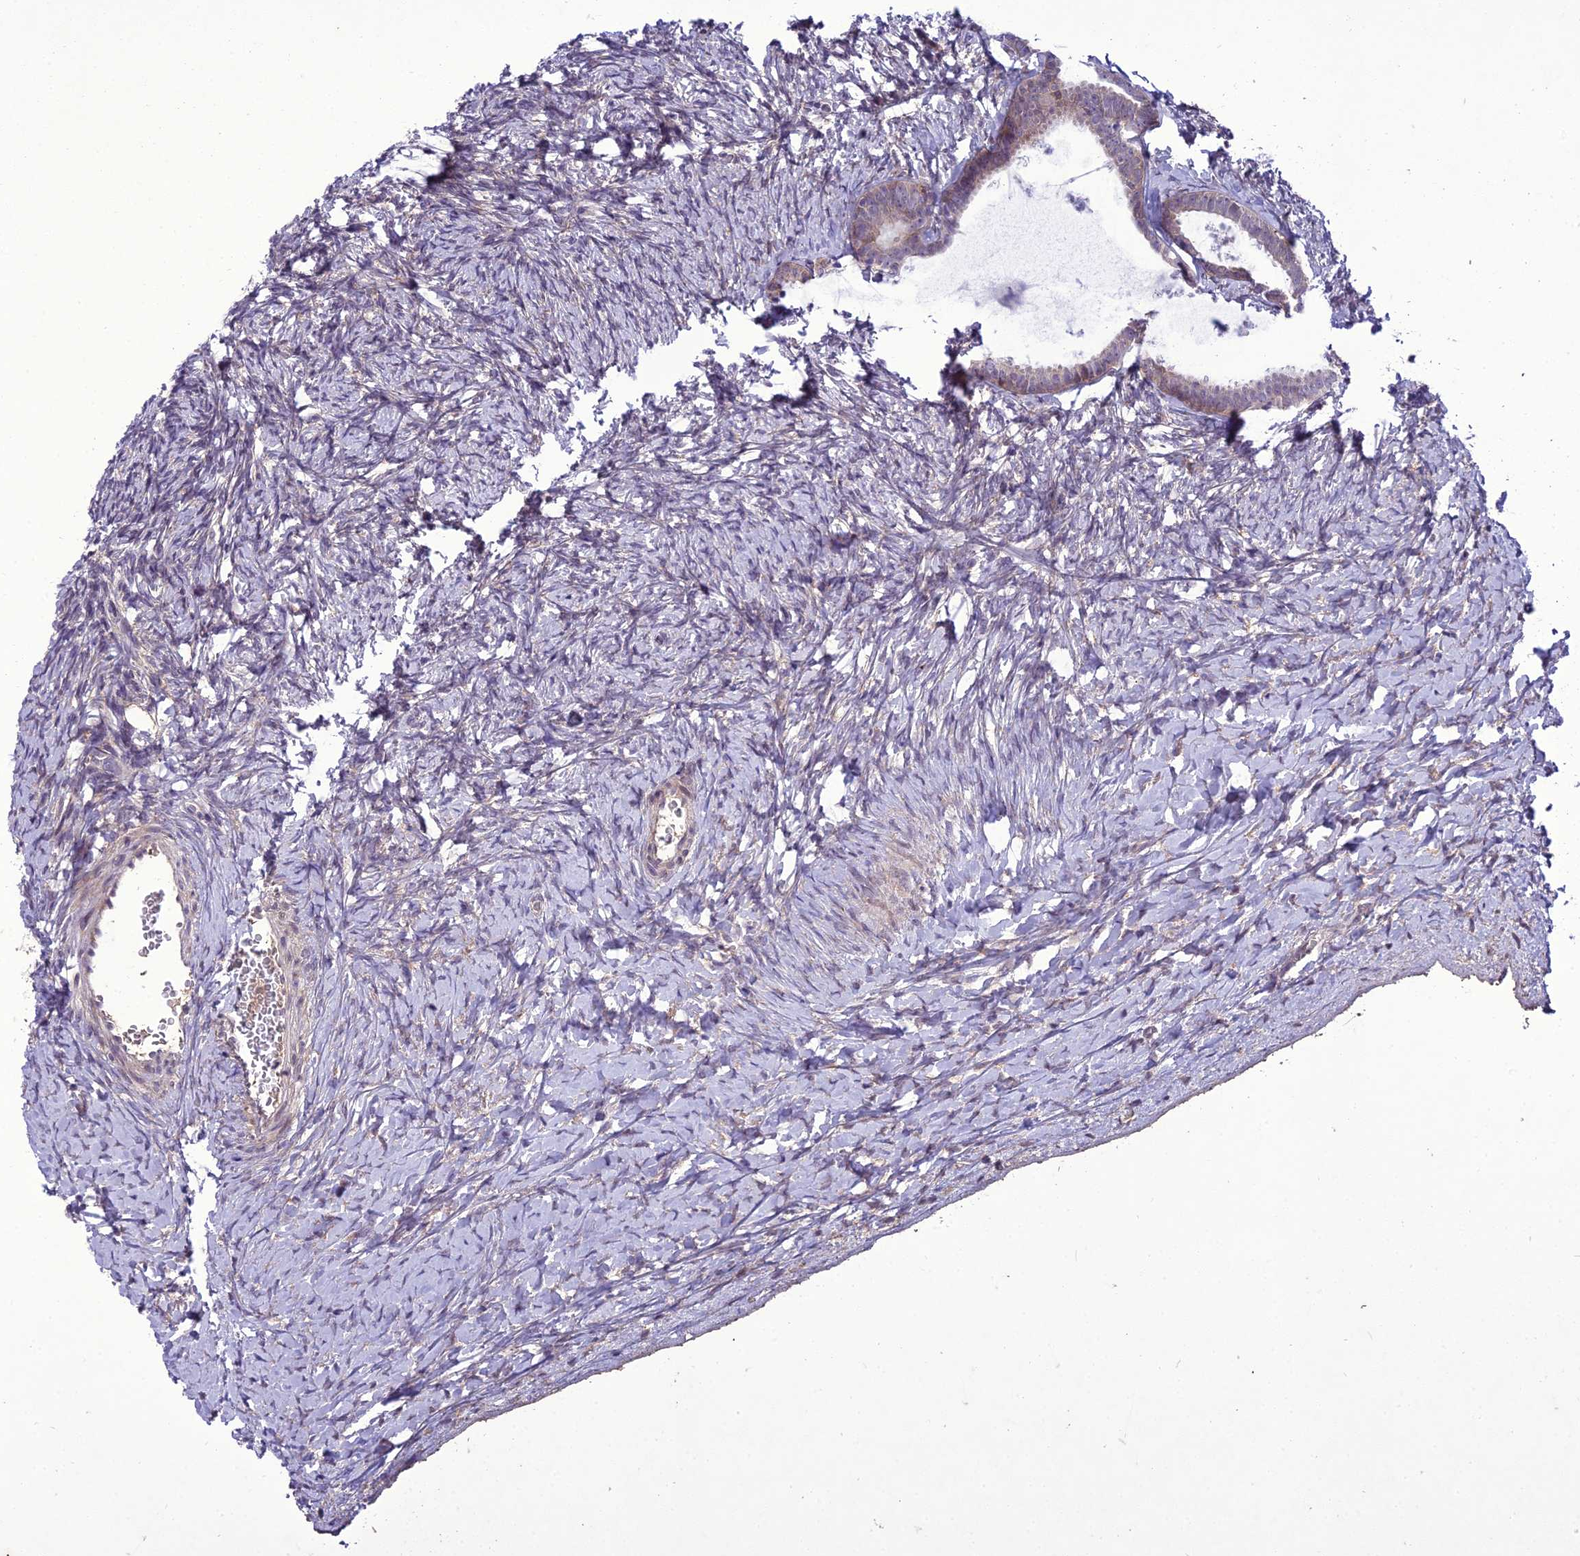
{"staining": {"intensity": "weak", "quantity": "25%-75%", "location": "cytoplasmic/membranous"}, "tissue": "ovary", "cell_type": "Follicle cells", "image_type": "normal", "snomed": [{"axis": "morphology", "description": "Normal tissue, NOS"}, {"axis": "morphology", "description": "Developmental malformation"}, {"axis": "topography", "description": "Ovary"}], "caption": "Ovary stained for a protein (brown) exhibits weak cytoplasmic/membranous positive expression in about 25%-75% of follicle cells.", "gene": "NEURL2", "patient": {"sex": "female", "age": 39}}